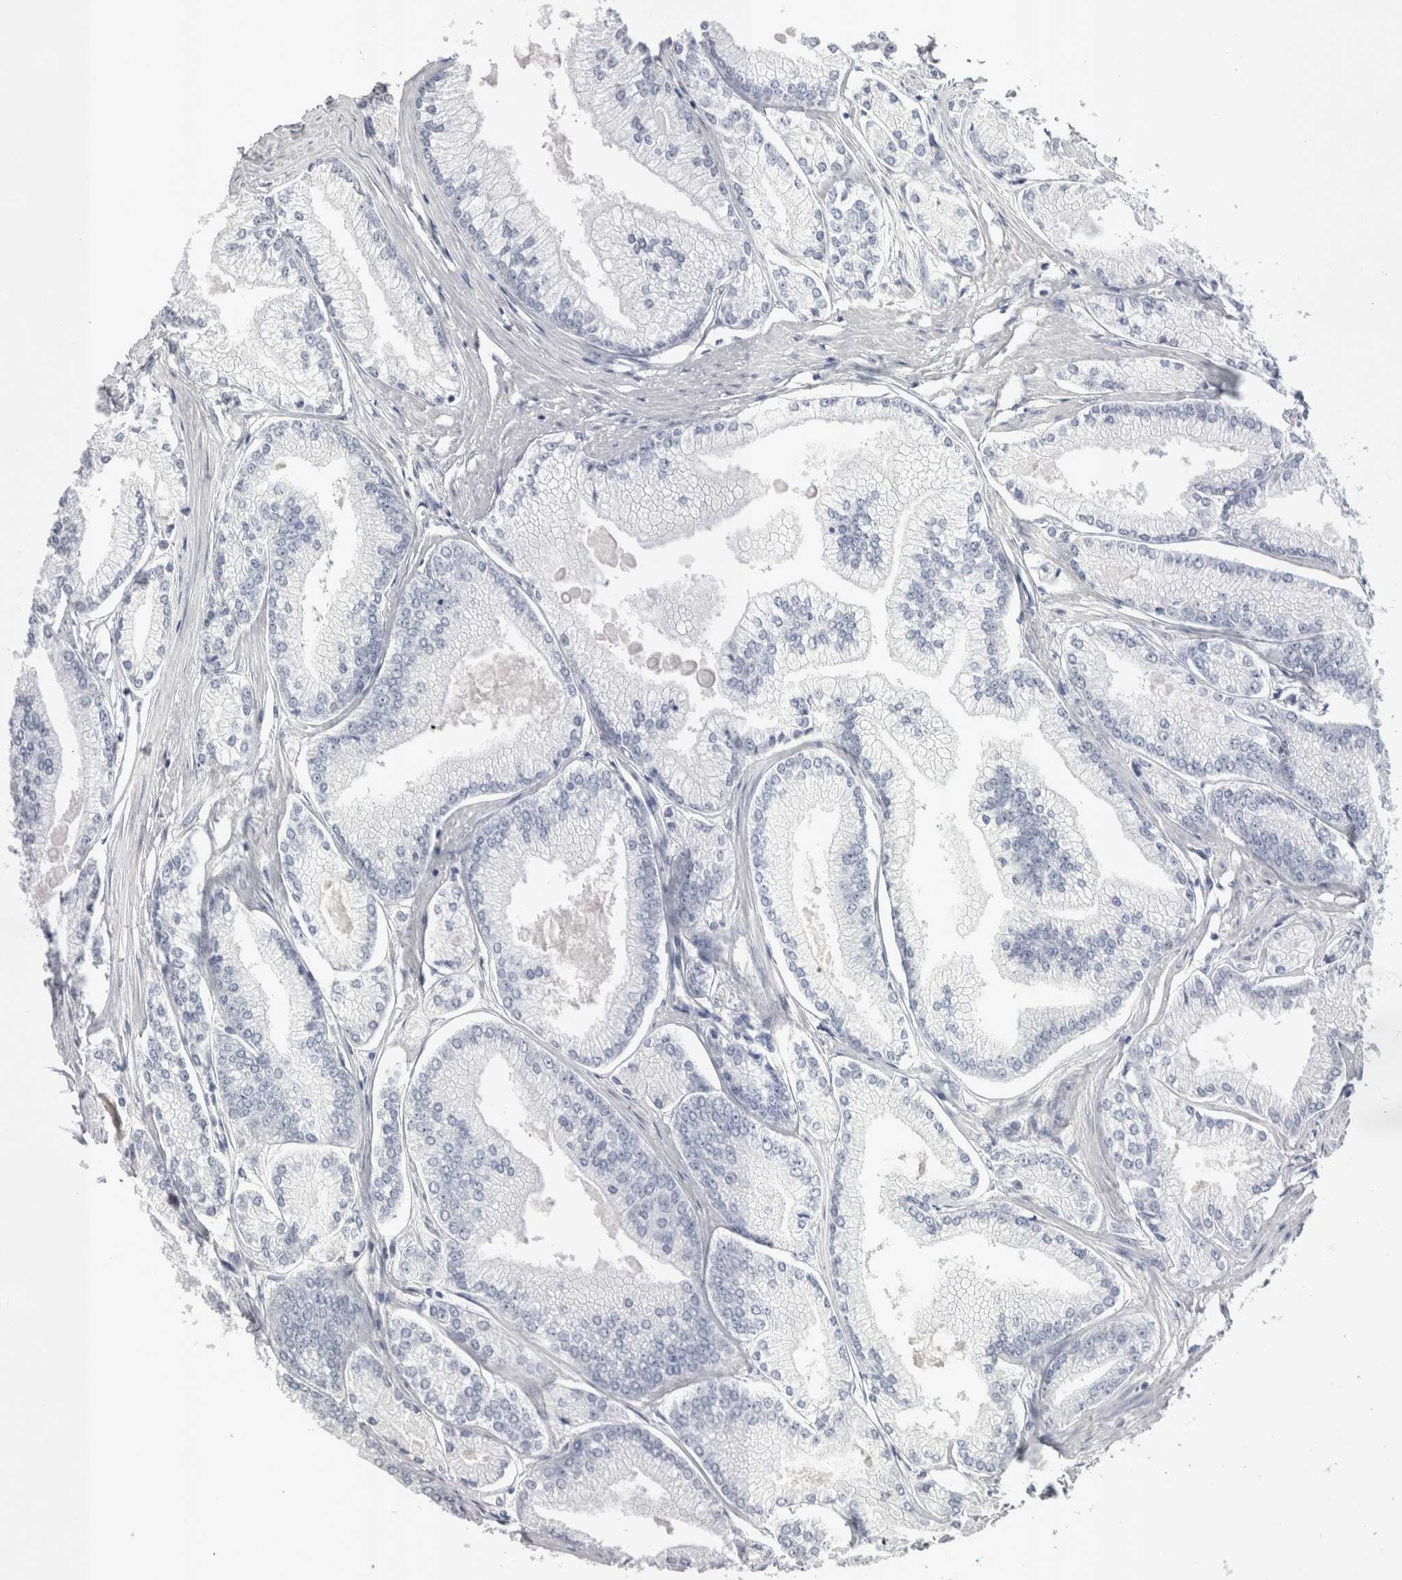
{"staining": {"intensity": "negative", "quantity": "none", "location": "none"}, "tissue": "prostate cancer", "cell_type": "Tumor cells", "image_type": "cancer", "snomed": [{"axis": "morphology", "description": "Adenocarcinoma, Low grade"}, {"axis": "topography", "description": "Prostate"}], "caption": "DAB immunohistochemical staining of human prostate cancer shows no significant positivity in tumor cells.", "gene": "PWP2", "patient": {"sex": "male", "age": 52}}